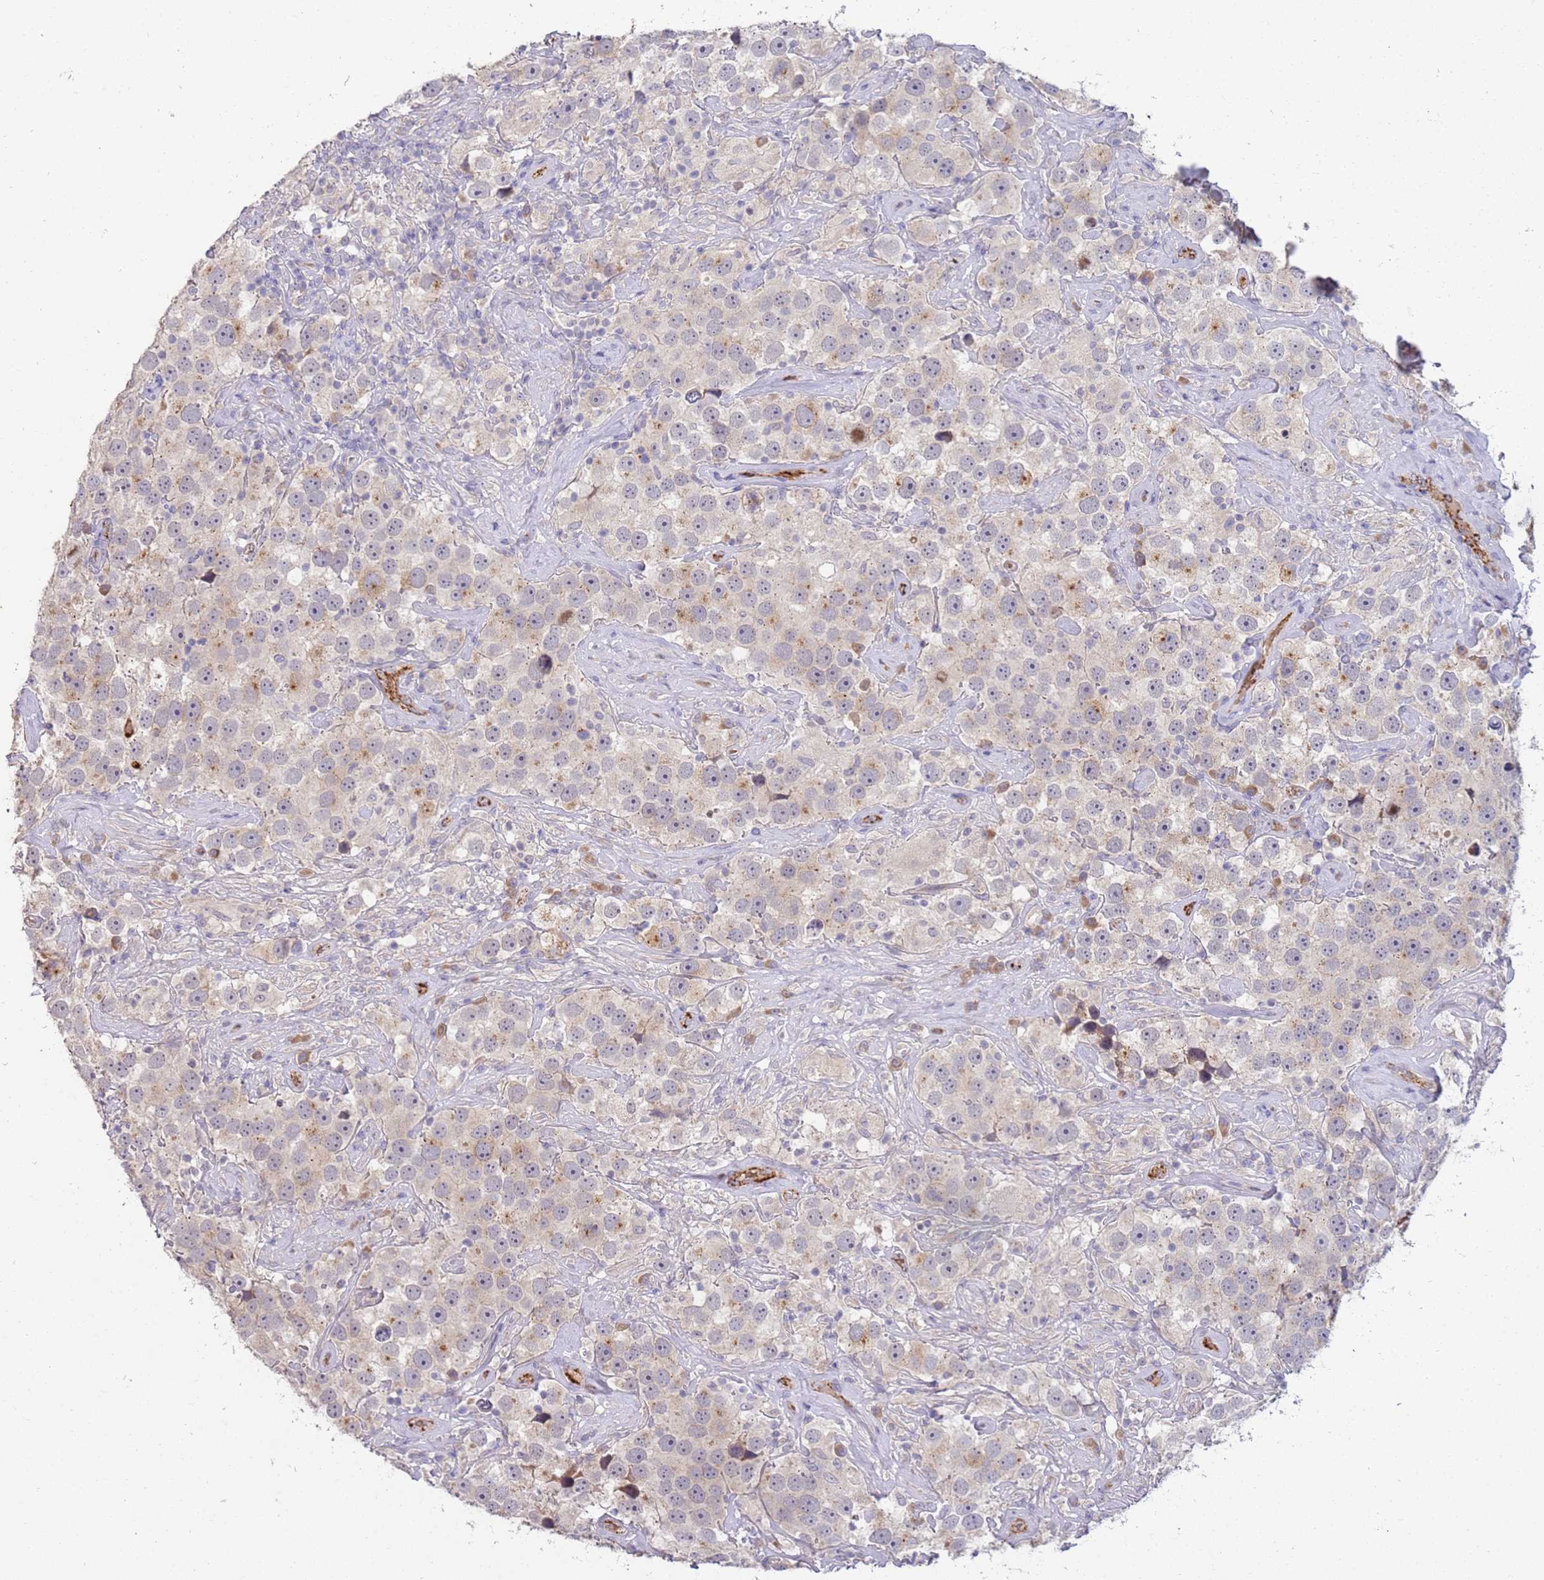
{"staining": {"intensity": "weak", "quantity": "<25%", "location": "cytoplasmic/membranous"}, "tissue": "testis cancer", "cell_type": "Tumor cells", "image_type": "cancer", "snomed": [{"axis": "morphology", "description": "Seminoma, NOS"}, {"axis": "topography", "description": "Testis"}], "caption": "The micrograph reveals no significant positivity in tumor cells of testis seminoma.", "gene": "NMUR2", "patient": {"sex": "male", "age": 49}}